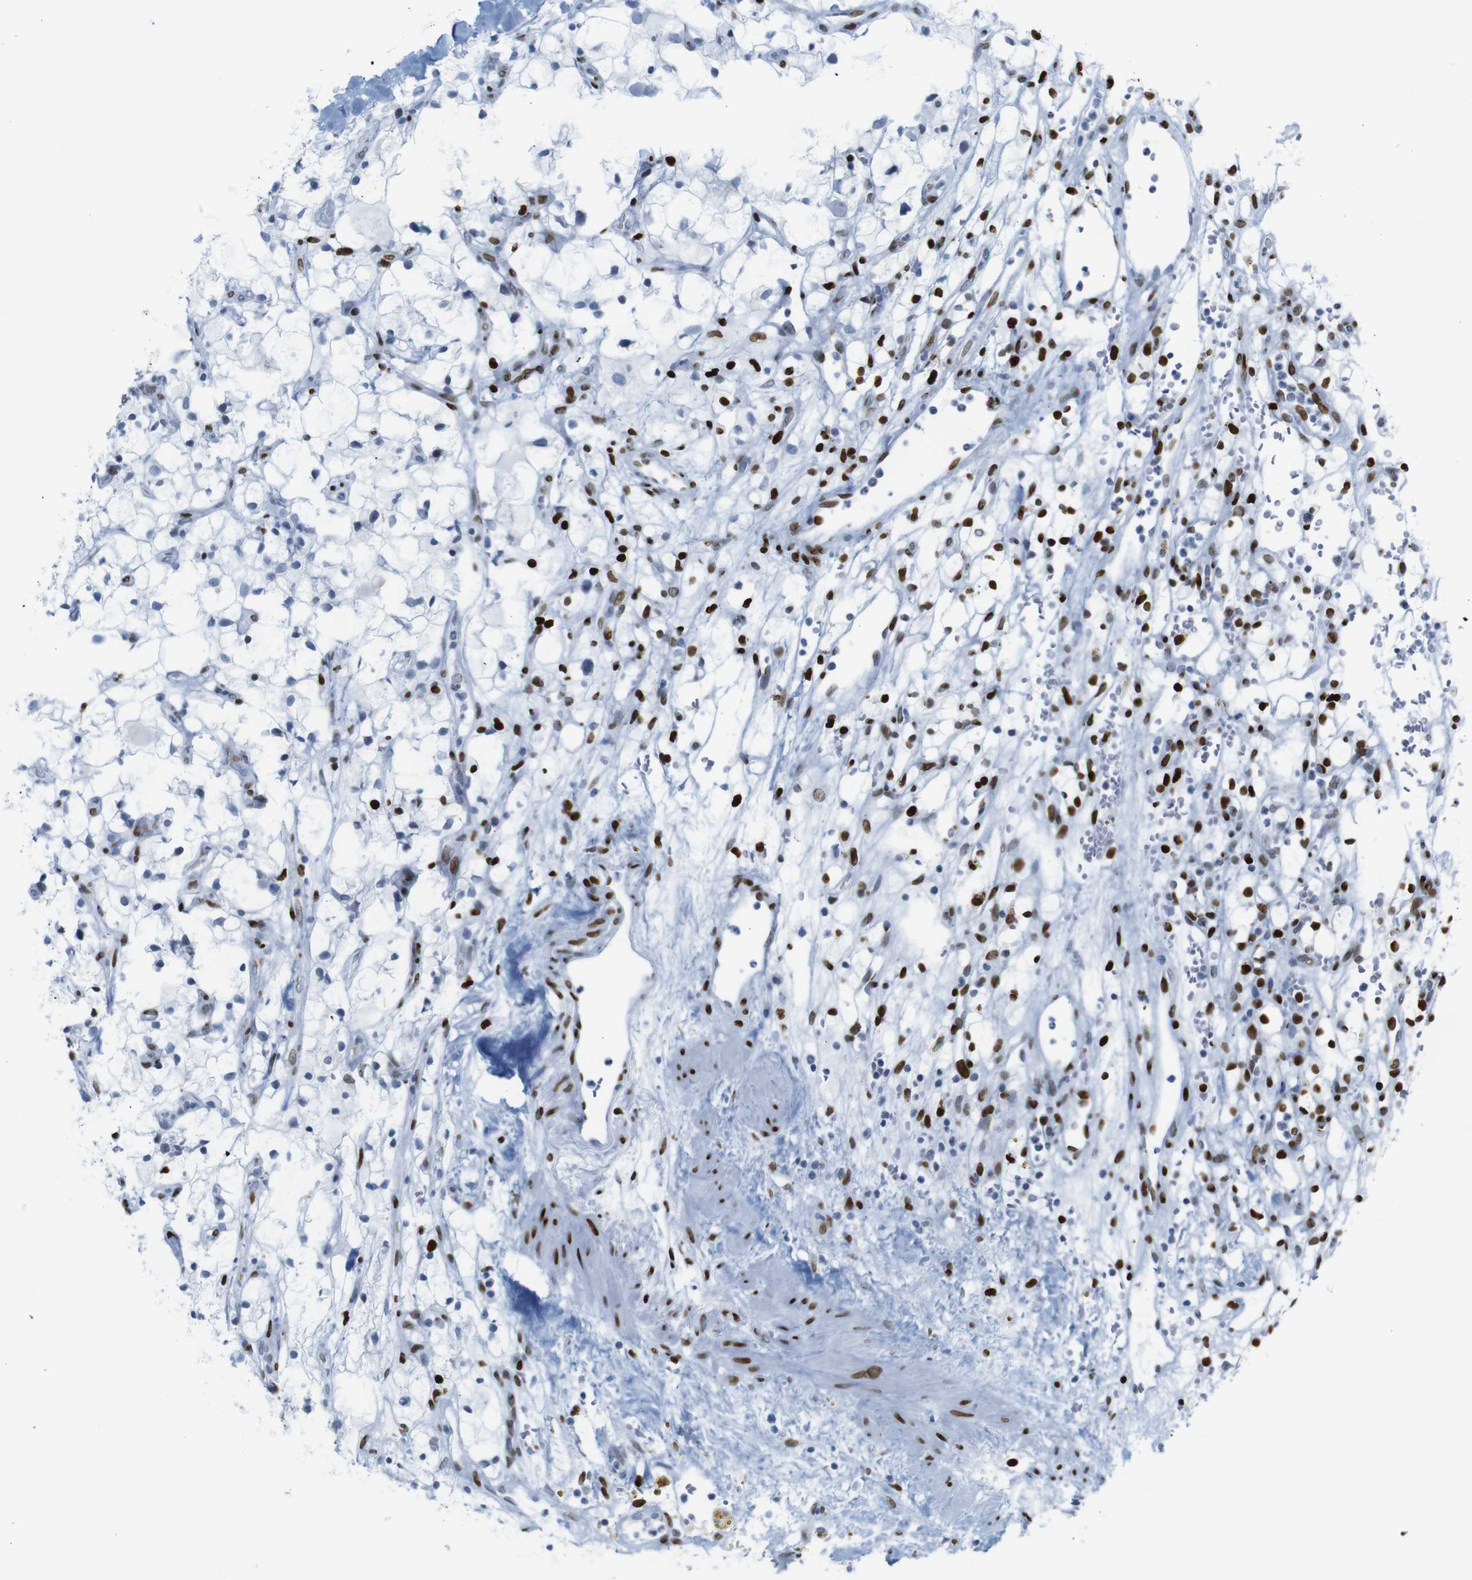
{"staining": {"intensity": "strong", "quantity": "25%-75%", "location": "nuclear"}, "tissue": "renal cancer", "cell_type": "Tumor cells", "image_type": "cancer", "snomed": [{"axis": "morphology", "description": "Adenocarcinoma, NOS"}, {"axis": "topography", "description": "Kidney"}], "caption": "Protein staining of renal cancer tissue reveals strong nuclear staining in approximately 25%-75% of tumor cells.", "gene": "NPIPB15", "patient": {"sex": "female", "age": 60}}